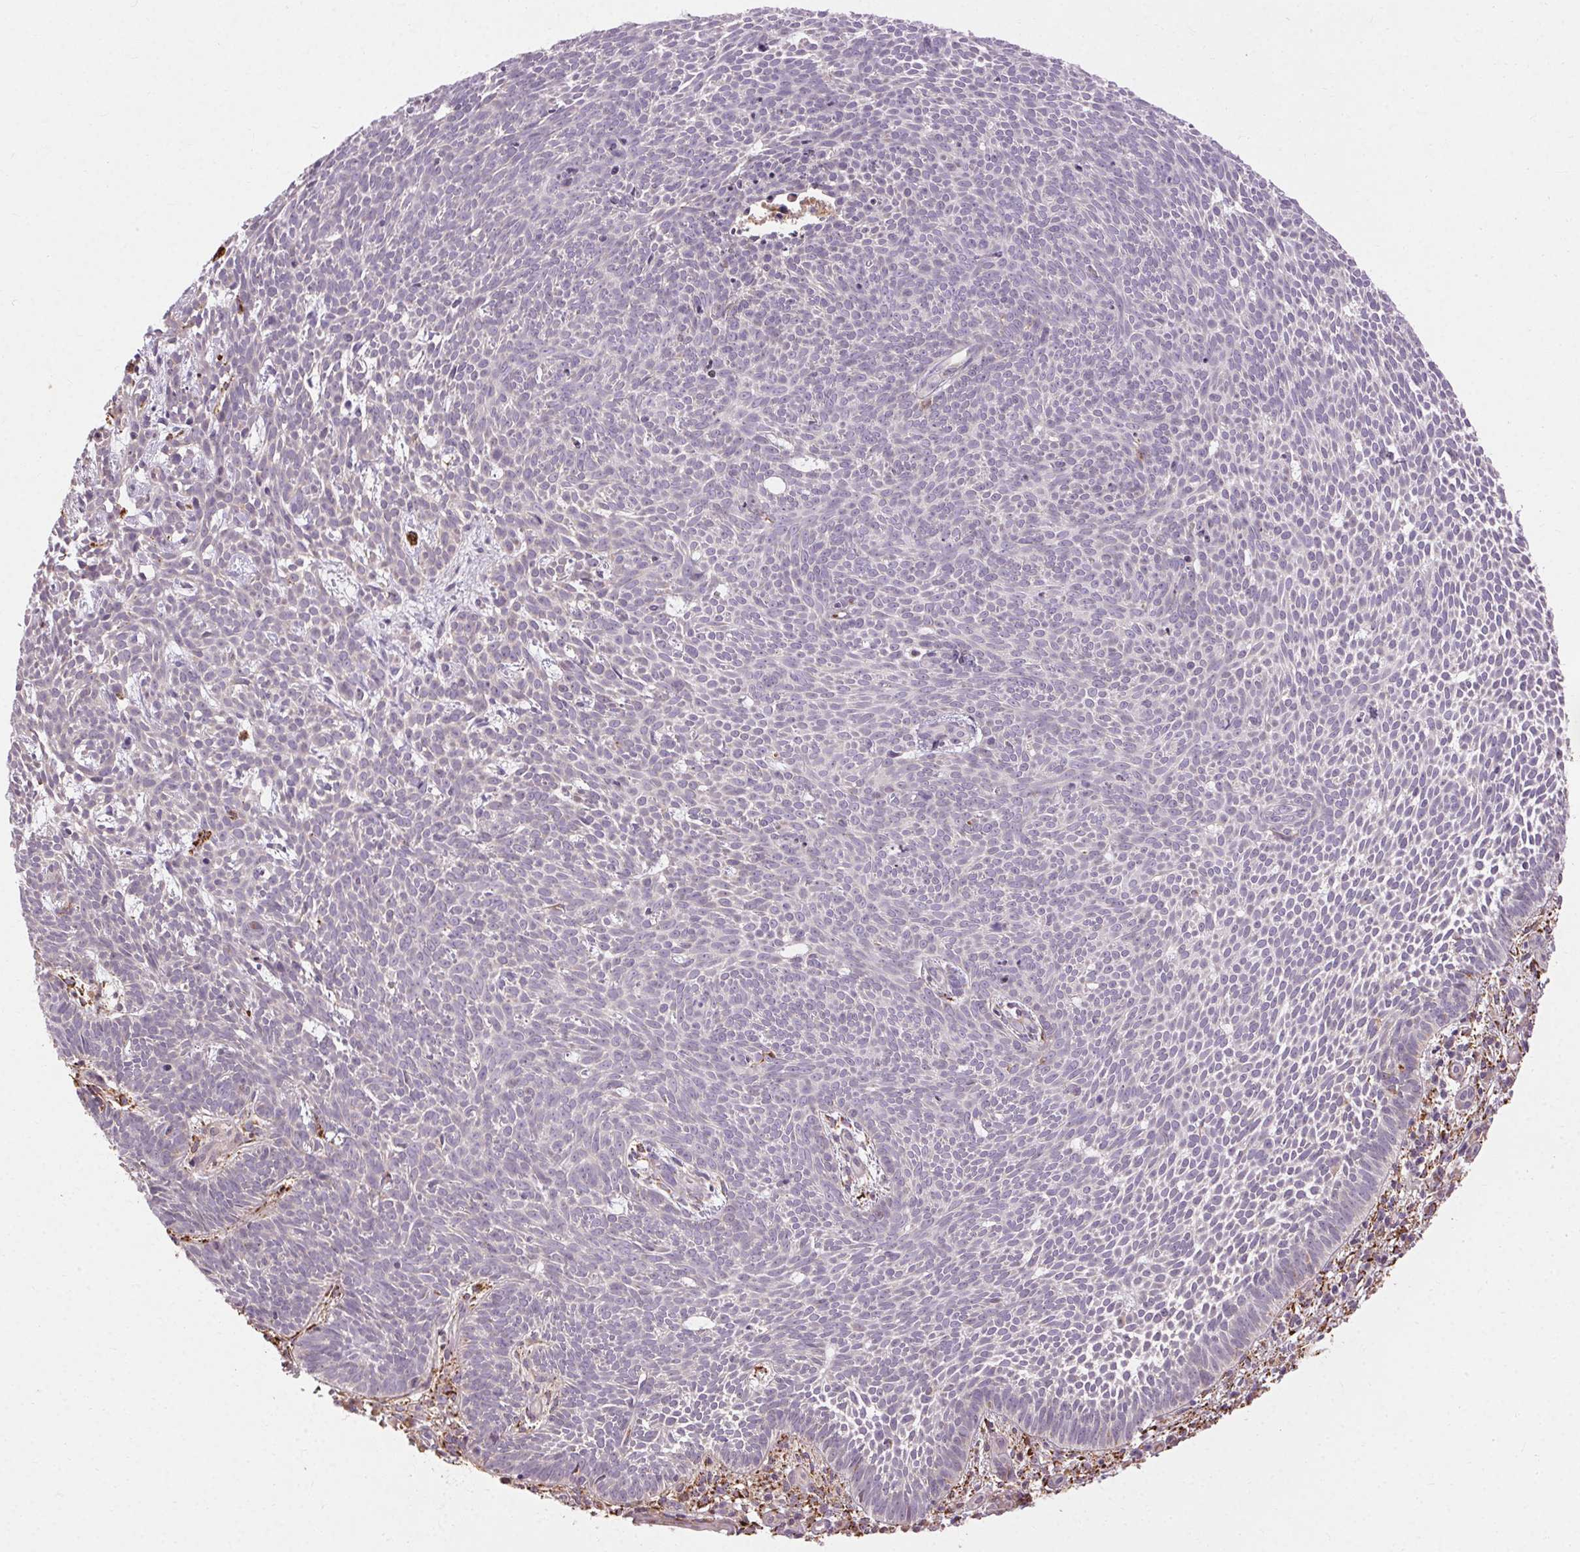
{"staining": {"intensity": "negative", "quantity": "none", "location": "none"}, "tissue": "skin cancer", "cell_type": "Tumor cells", "image_type": "cancer", "snomed": [{"axis": "morphology", "description": "Basal cell carcinoma"}, {"axis": "topography", "description": "Skin"}], "caption": "Immunohistochemical staining of skin cancer reveals no significant staining in tumor cells.", "gene": "REP15", "patient": {"sex": "male", "age": 59}}